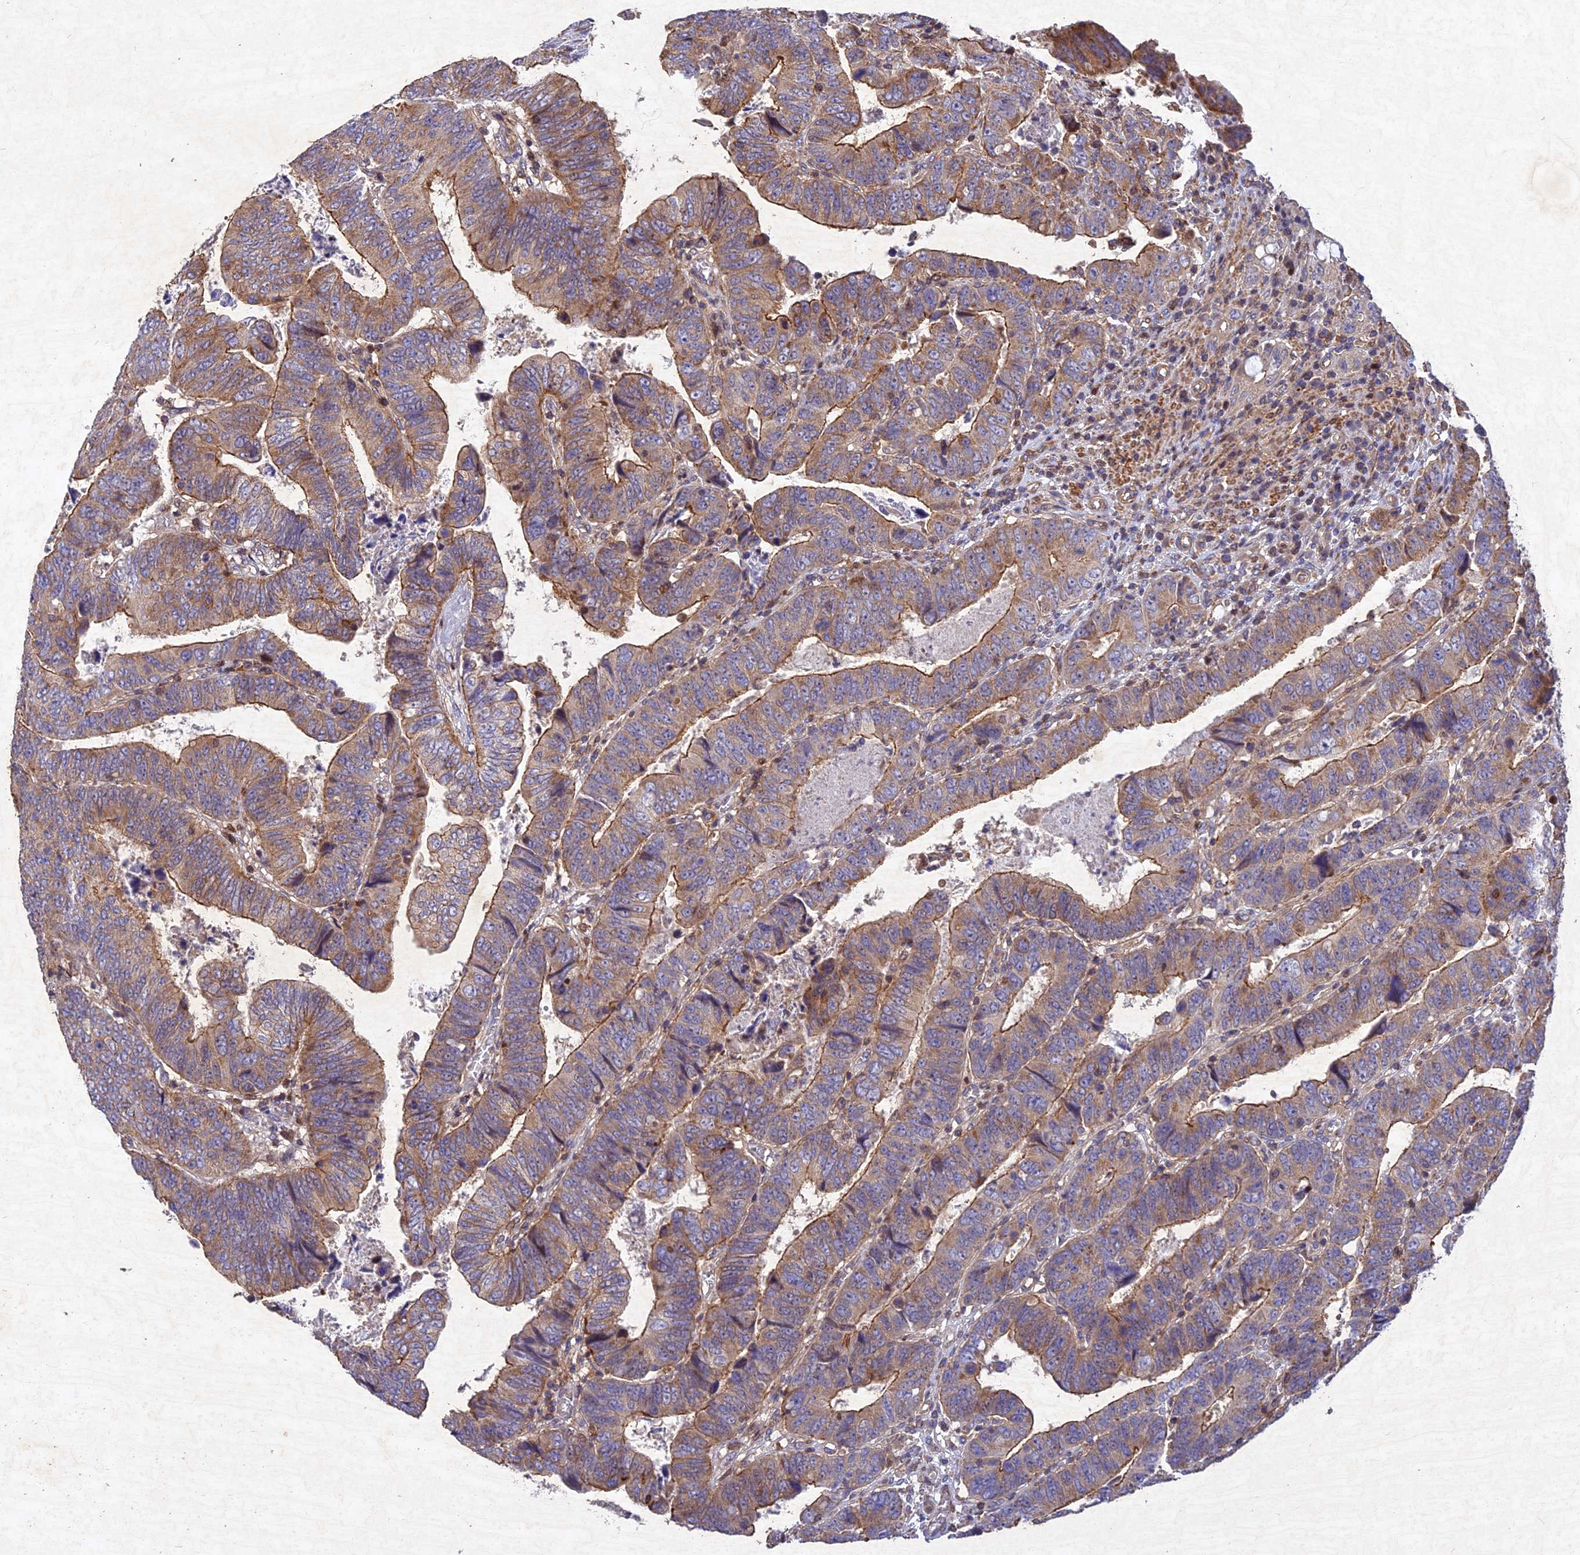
{"staining": {"intensity": "moderate", "quantity": ">75%", "location": "cytoplasmic/membranous"}, "tissue": "colorectal cancer", "cell_type": "Tumor cells", "image_type": "cancer", "snomed": [{"axis": "morphology", "description": "Normal tissue, NOS"}, {"axis": "morphology", "description": "Adenocarcinoma, NOS"}, {"axis": "topography", "description": "Rectum"}], "caption": "Moderate cytoplasmic/membranous positivity is appreciated in about >75% of tumor cells in colorectal cancer (adenocarcinoma). (Stains: DAB (3,3'-diaminobenzidine) in brown, nuclei in blue, Microscopy: brightfield microscopy at high magnification).", "gene": "RELCH", "patient": {"sex": "female", "age": 65}}